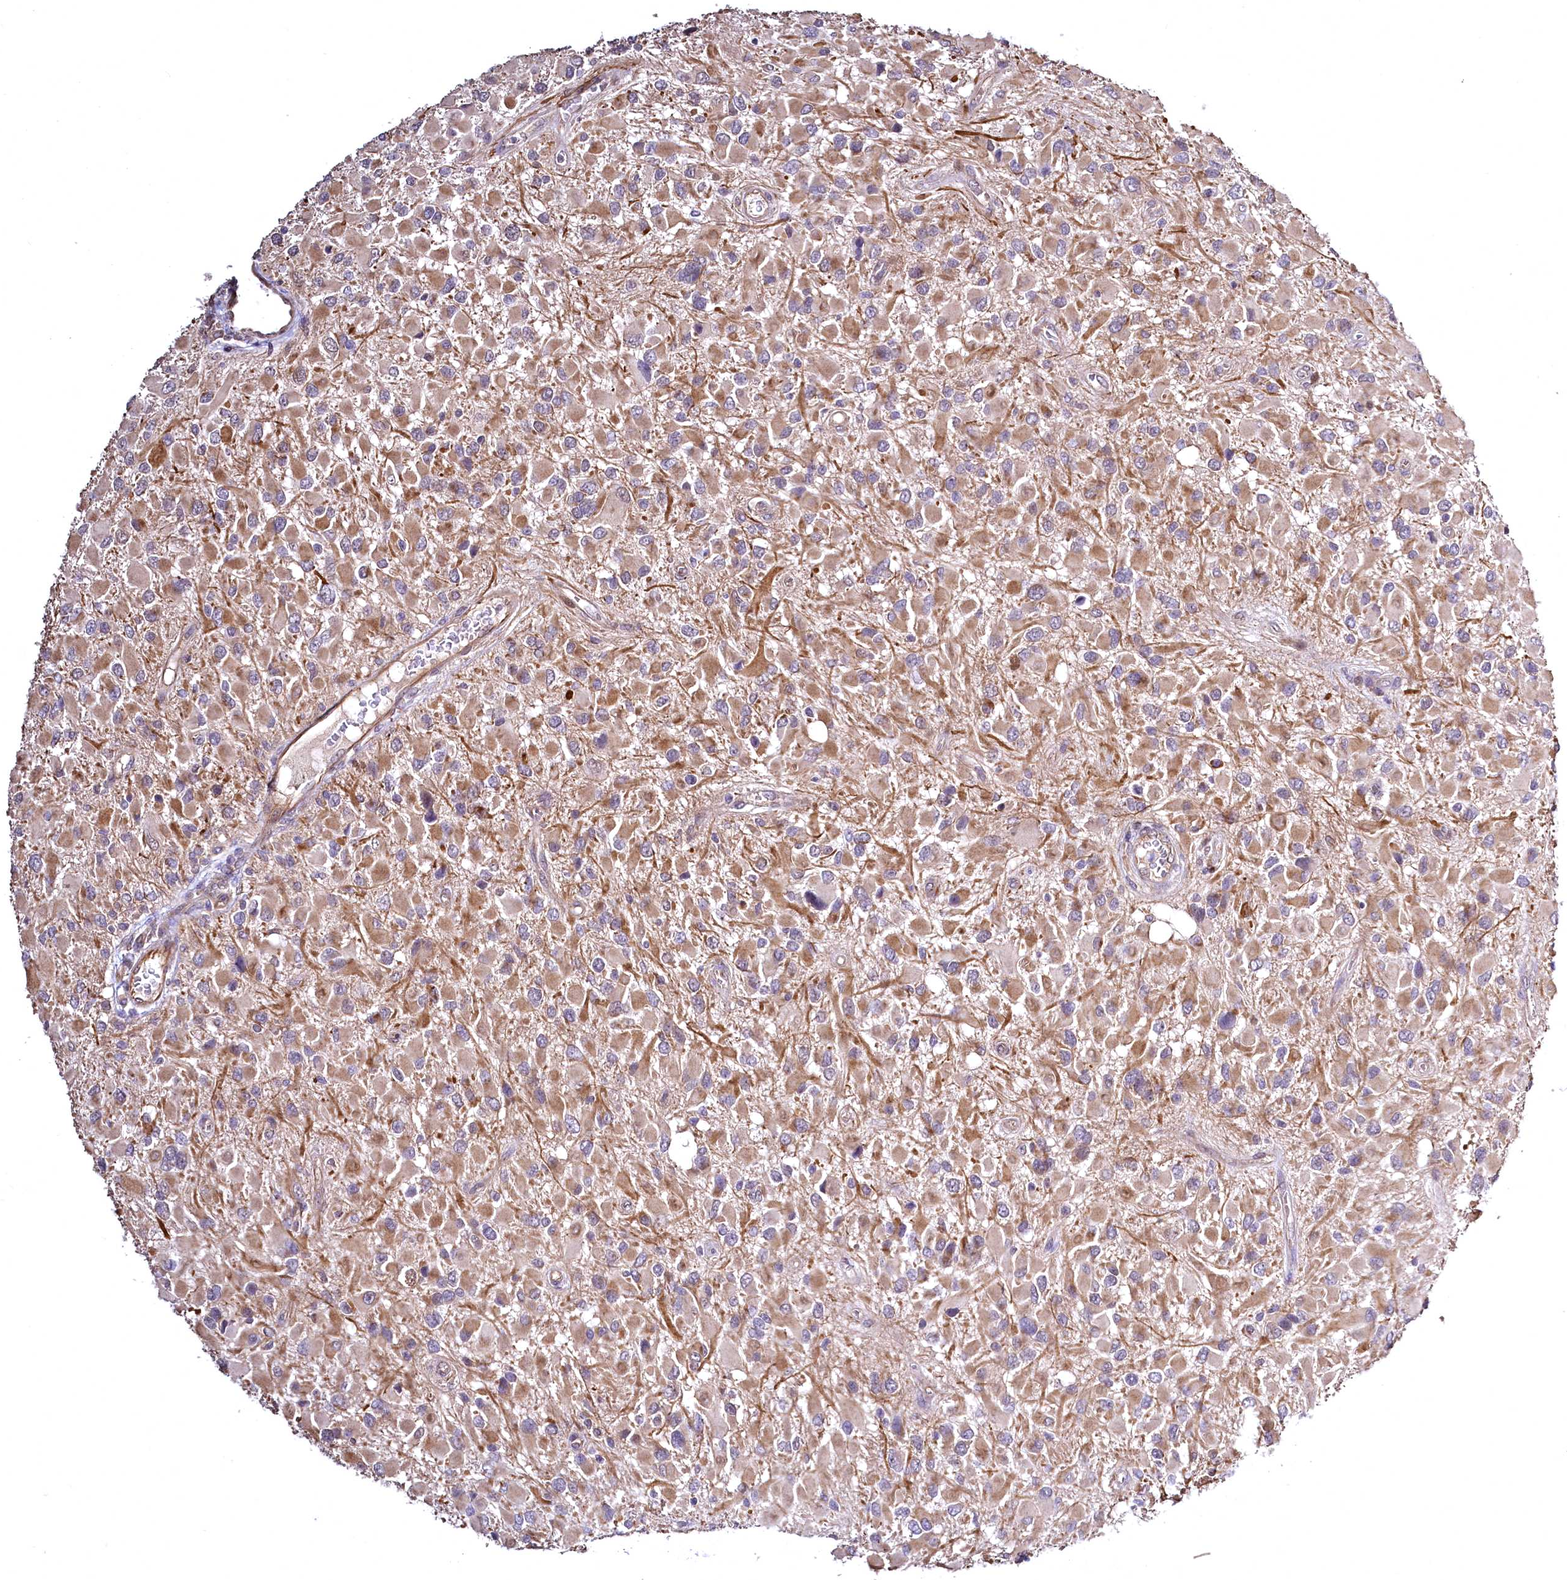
{"staining": {"intensity": "weak", "quantity": ">75%", "location": "cytoplasmic/membranous"}, "tissue": "glioma", "cell_type": "Tumor cells", "image_type": "cancer", "snomed": [{"axis": "morphology", "description": "Glioma, malignant, High grade"}, {"axis": "topography", "description": "Brain"}], "caption": "An image of glioma stained for a protein exhibits weak cytoplasmic/membranous brown staining in tumor cells. (DAB IHC with brightfield microscopy, high magnification).", "gene": "TBCEL", "patient": {"sex": "male", "age": 53}}